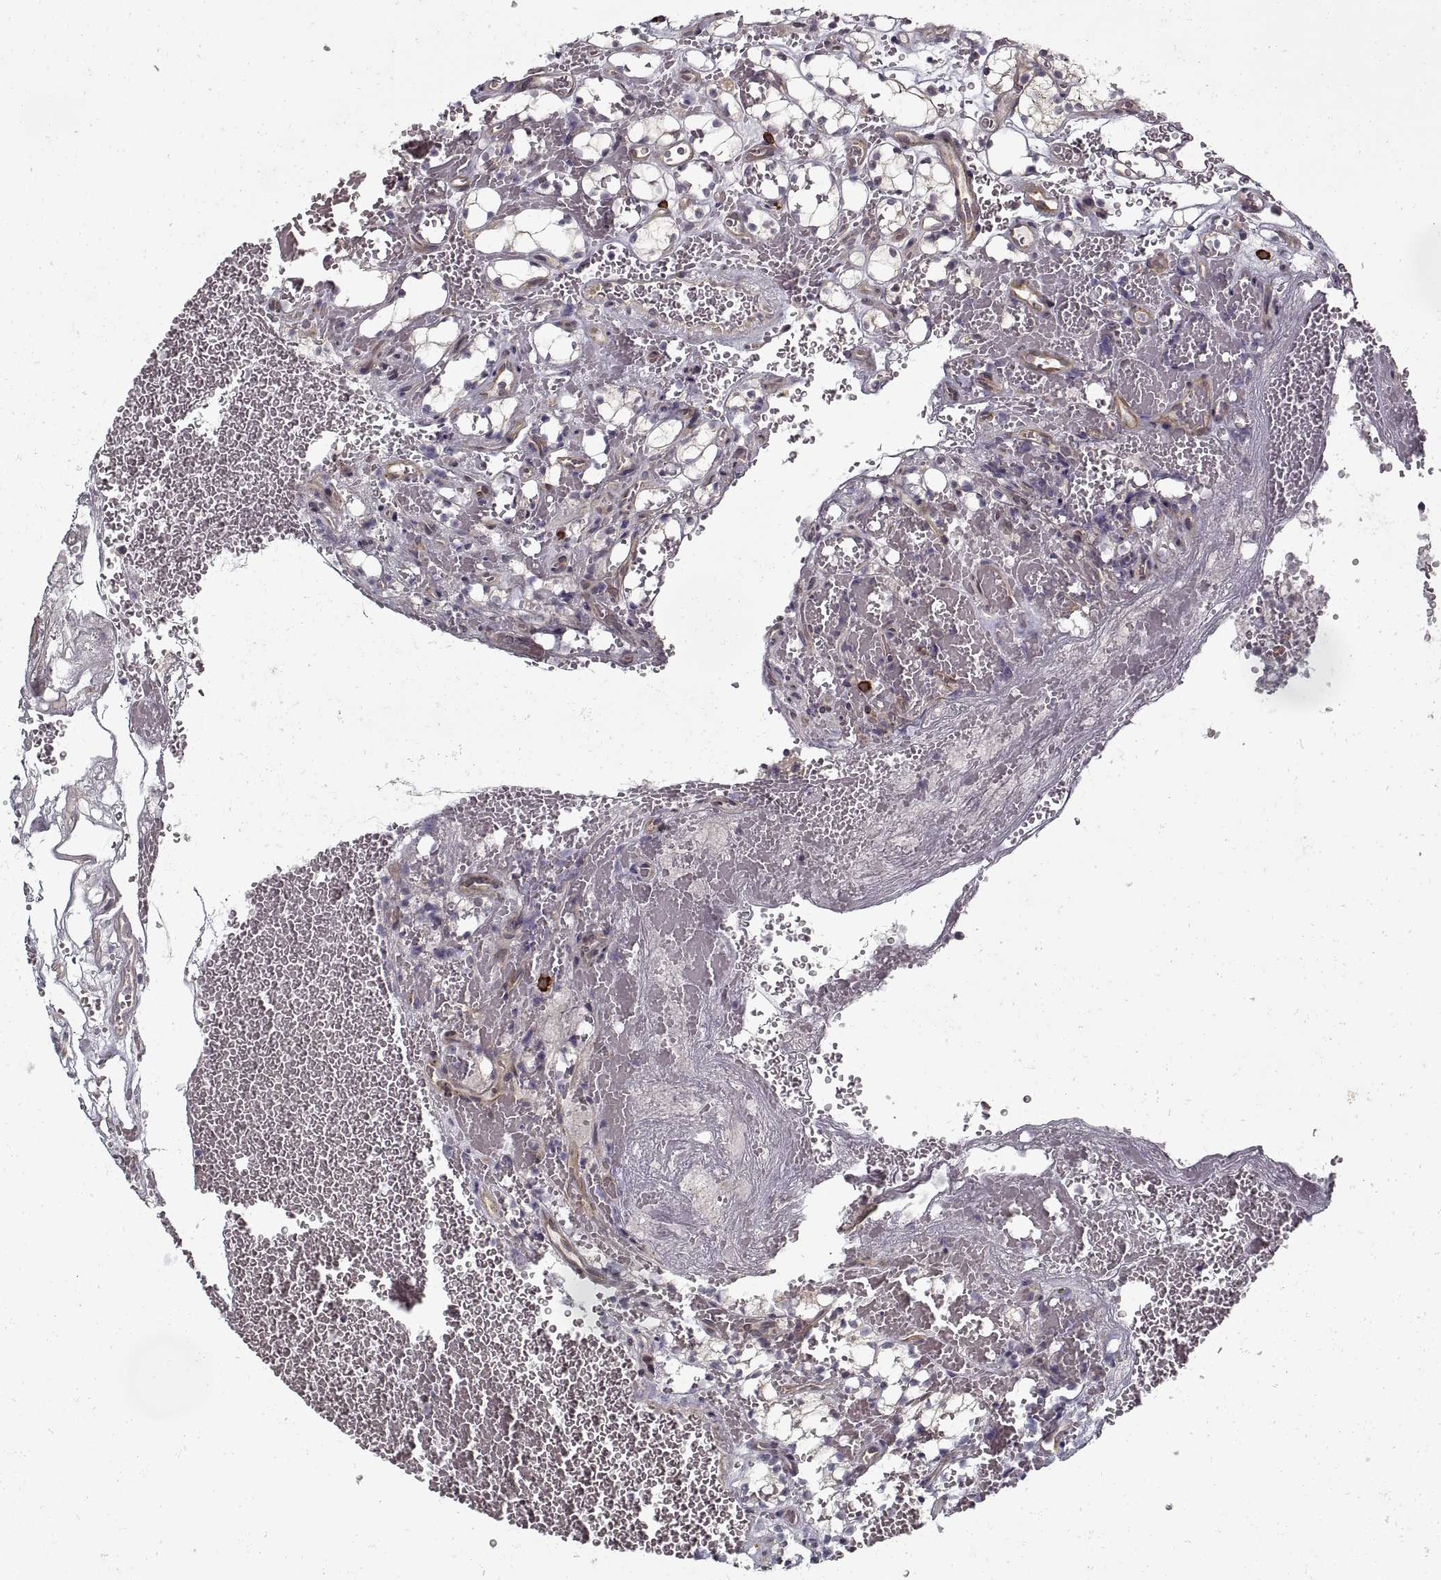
{"staining": {"intensity": "negative", "quantity": "none", "location": "none"}, "tissue": "renal cancer", "cell_type": "Tumor cells", "image_type": "cancer", "snomed": [{"axis": "morphology", "description": "Adenocarcinoma, NOS"}, {"axis": "topography", "description": "Kidney"}], "caption": "An immunohistochemistry (IHC) histopathology image of adenocarcinoma (renal) is shown. There is no staining in tumor cells of adenocarcinoma (renal).", "gene": "LAMB2", "patient": {"sex": "female", "age": 69}}